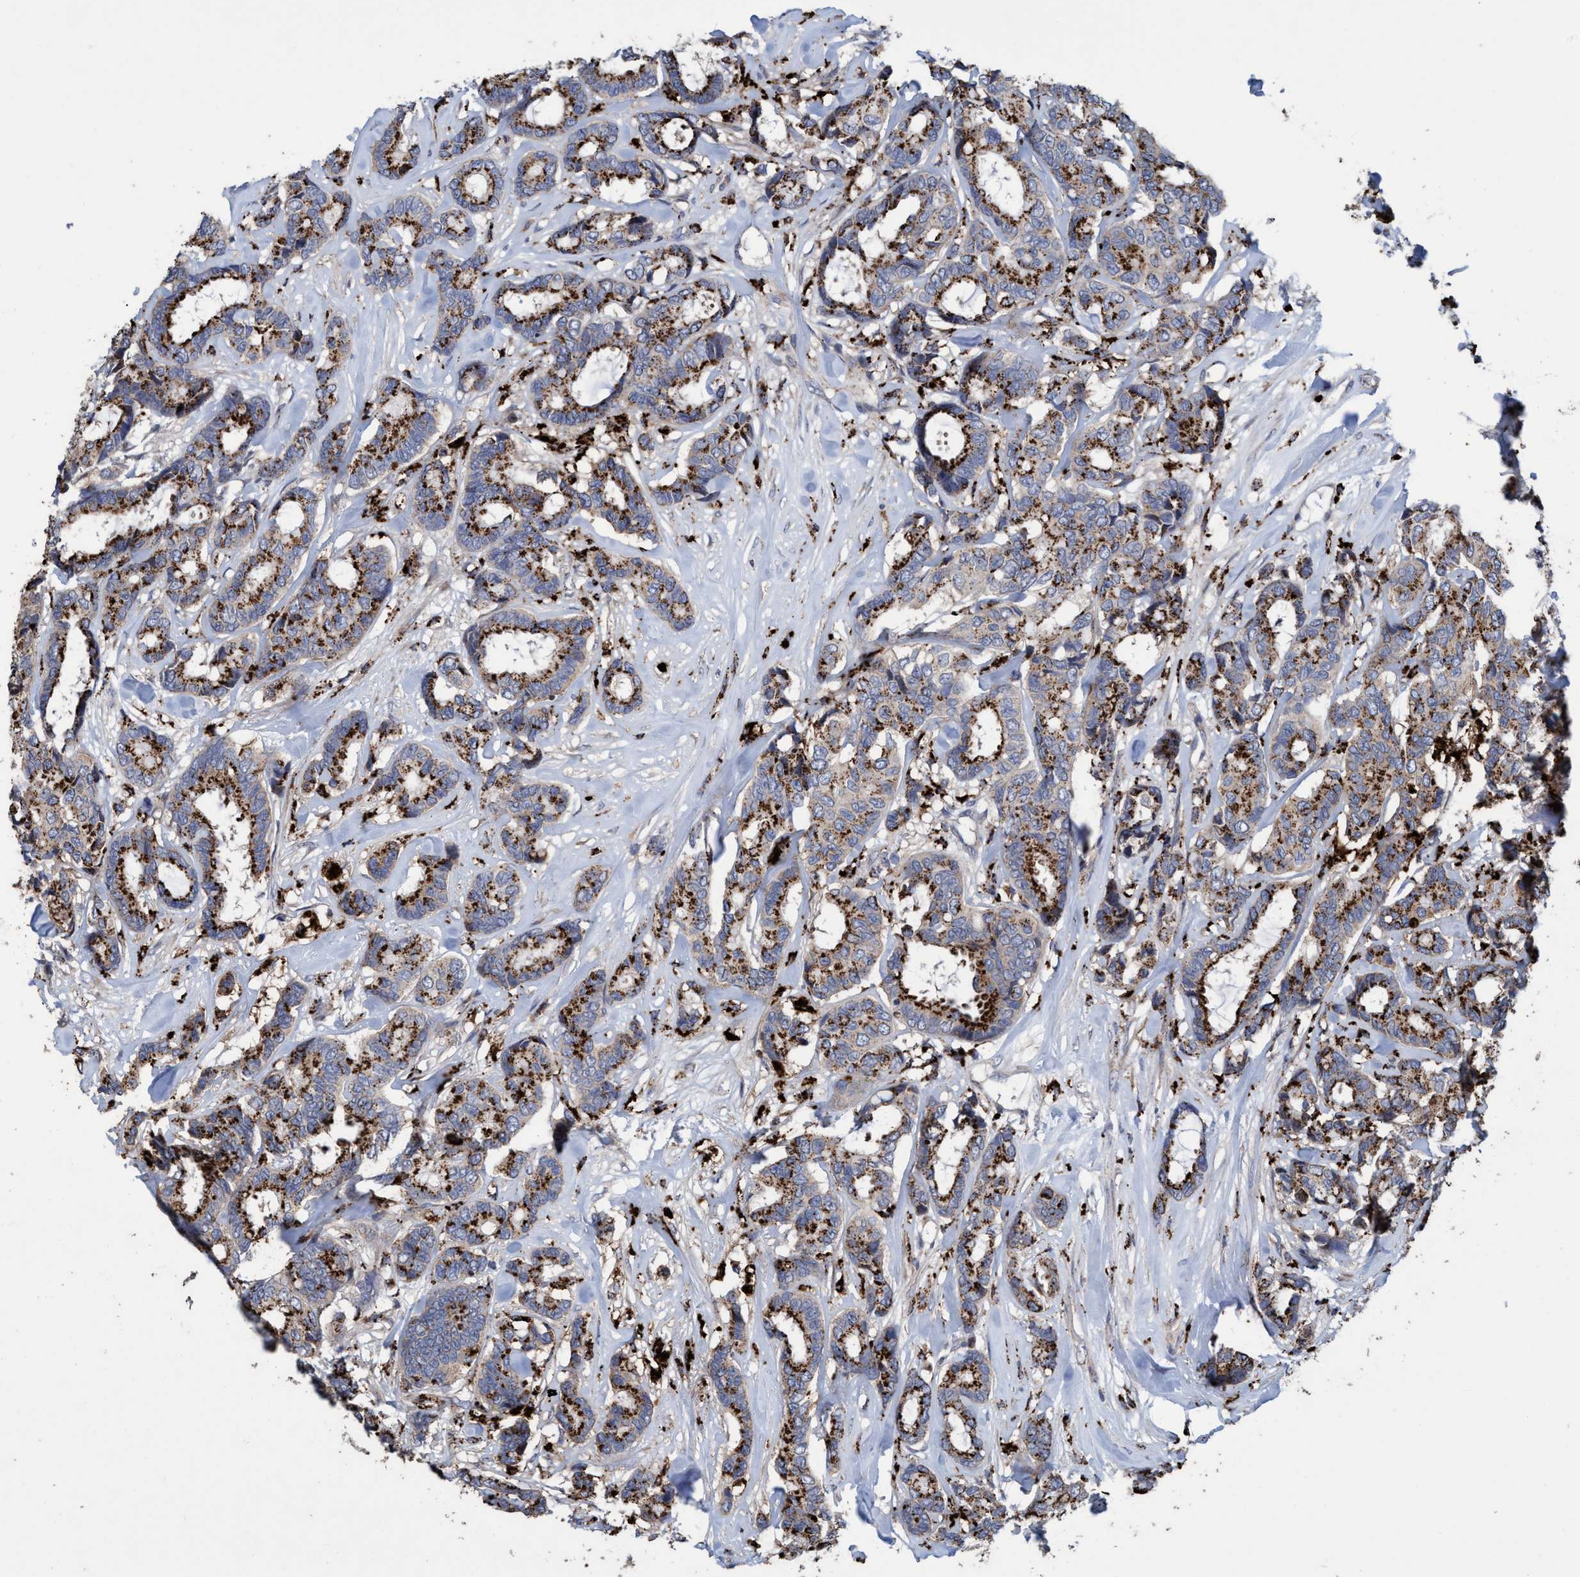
{"staining": {"intensity": "strong", "quantity": ">75%", "location": "cytoplasmic/membranous"}, "tissue": "breast cancer", "cell_type": "Tumor cells", "image_type": "cancer", "snomed": [{"axis": "morphology", "description": "Duct carcinoma"}, {"axis": "topography", "description": "Breast"}], "caption": "Strong cytoplasmic/membranous staining for a protein is seen in approximately >75% of tumor cells of breast cancer (invasive ductal carcinoma) using IHC.", "gene": "BBS9", "patient": {"sex": "female", "age": 87}}